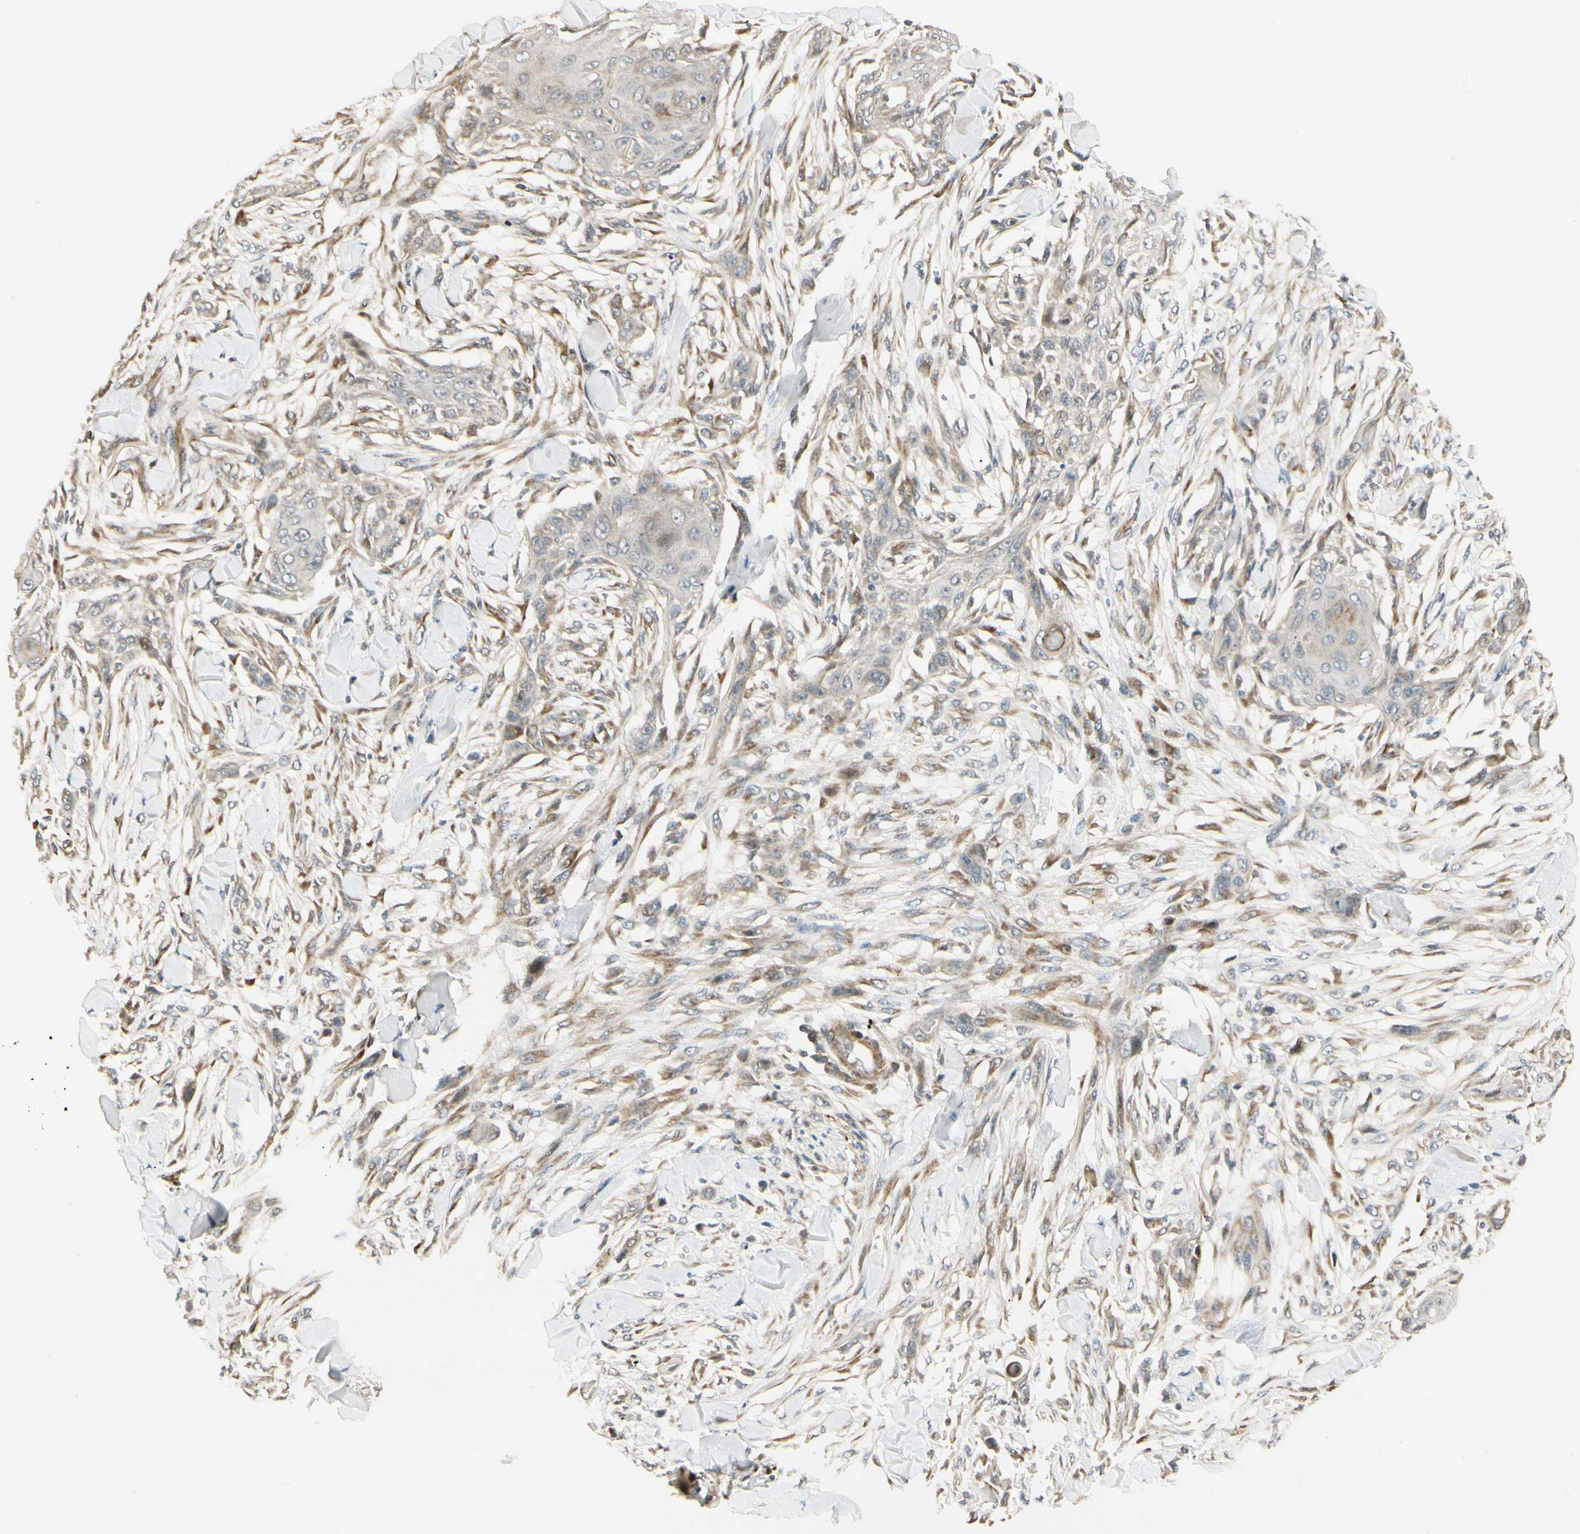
{"staining": {"intensity": "weak", "quantity": ">75%", "location": "cytoplasmic/membranous"}, "tissue": "skin cancer", "cell_type": "Tumor cells", "image_type": "cancer", "snomed": [{"axis": "morphology", "description": "Squamous cell carcinoma, NOS"}, {"axis": "topography", "description": "Skin"}], "caption": "A brown stain labels weak cytoplasmic/membranous expression of a protein in skin squamous cell carcinoma tumor cells.", "gene": "P4HA3", "patient": {"sex": "female", "age": 59}}